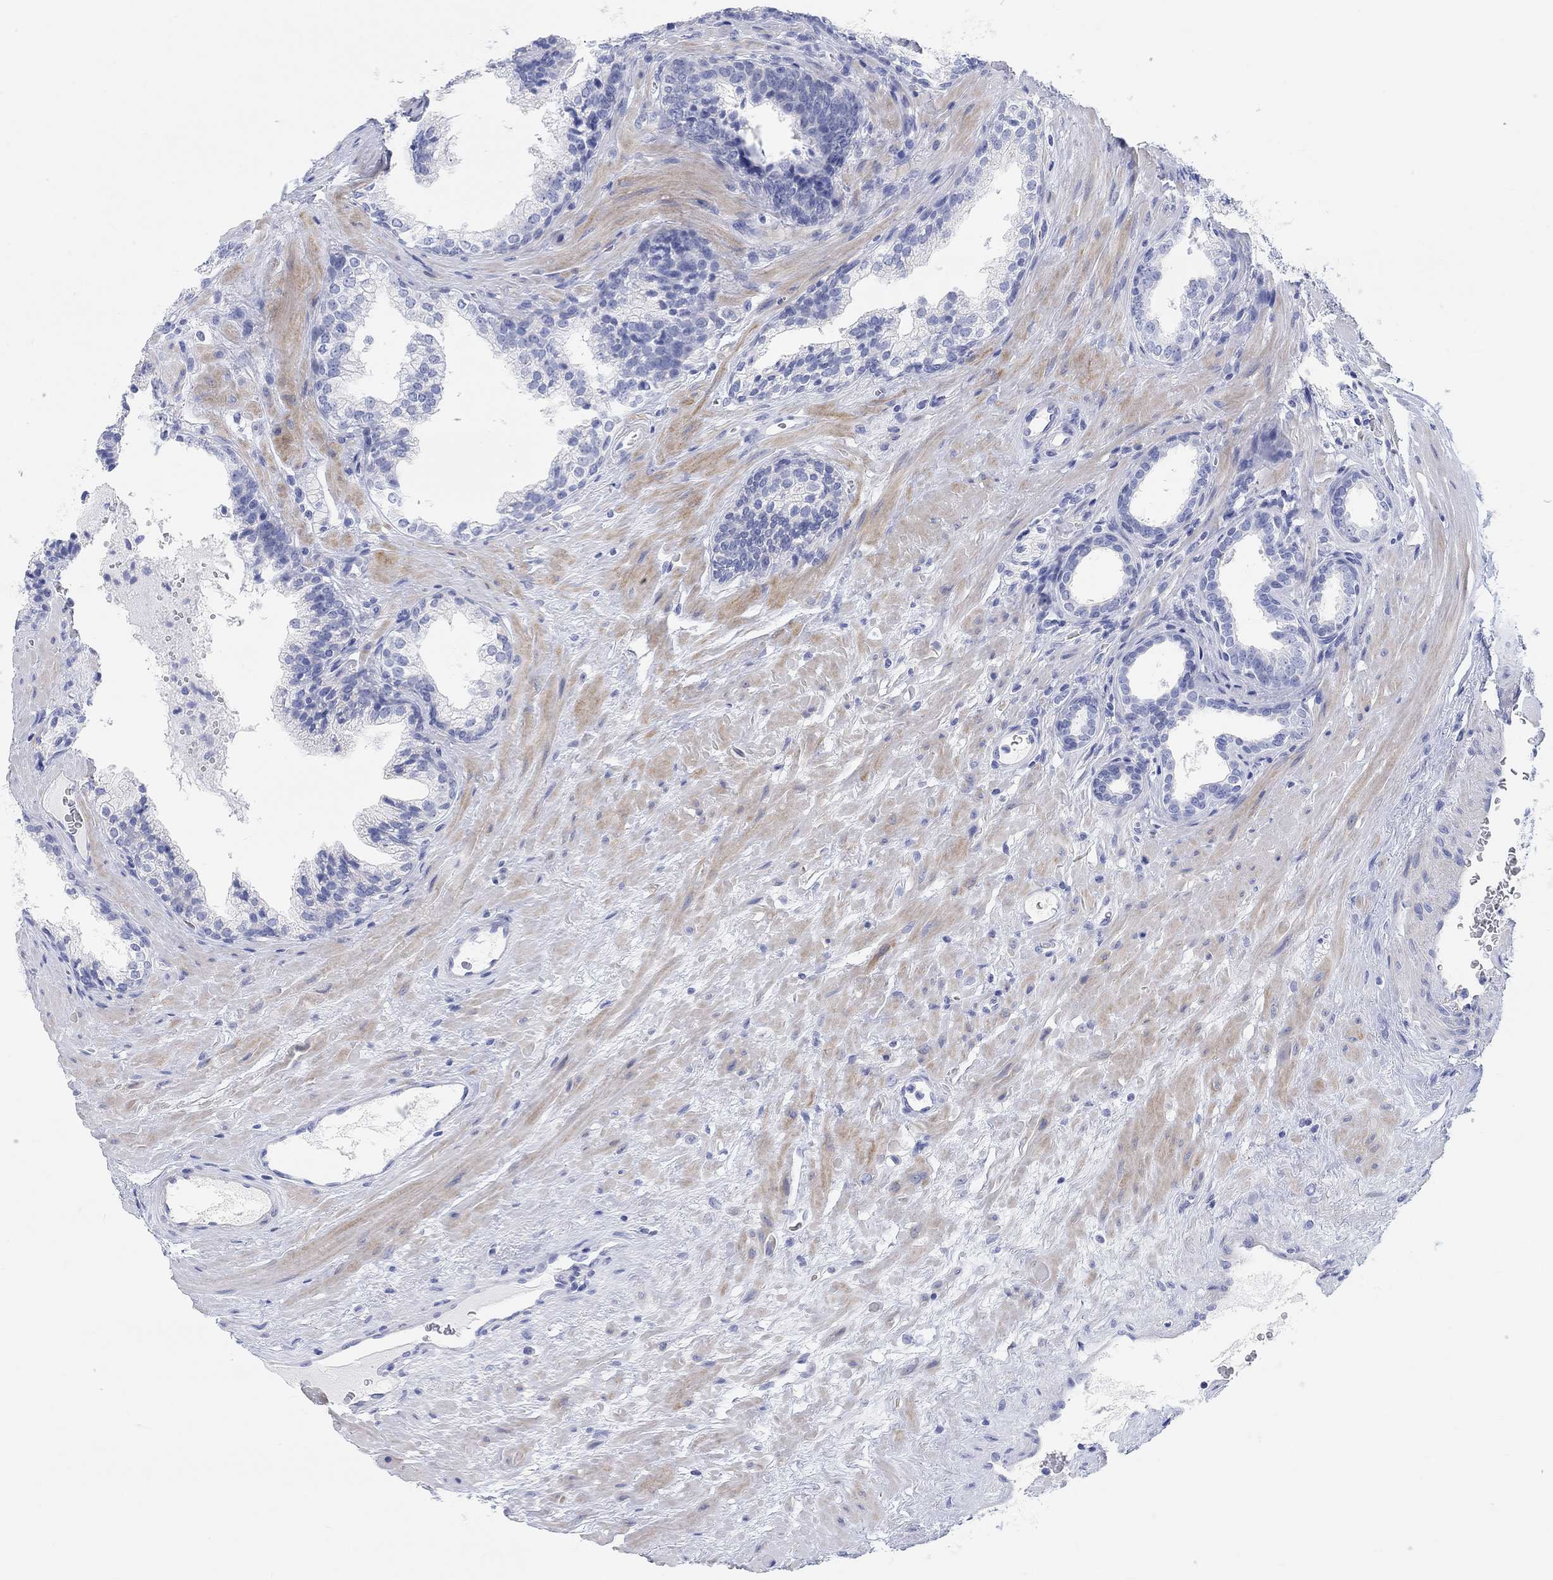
{"staining": {"intensity": "negative", "quantity": "none", "location": "none"}, "tissue": "prostate cancer", "cell_type": "Tumor cells", "image_type": "cancer", "snomed": [{"axis": "morphology", "description": "Adenocarcinoma, NOS"}, {"axis": "topography", "description": "Prostate"}], "caption": "Histopathology image shows no protein positivity in tumor cells of adenocarcinoma (prostate) tissue. Nuclei are stained in blue.", "gene": "XIRP2", "patient": {"sex": "male", "age": 66}}